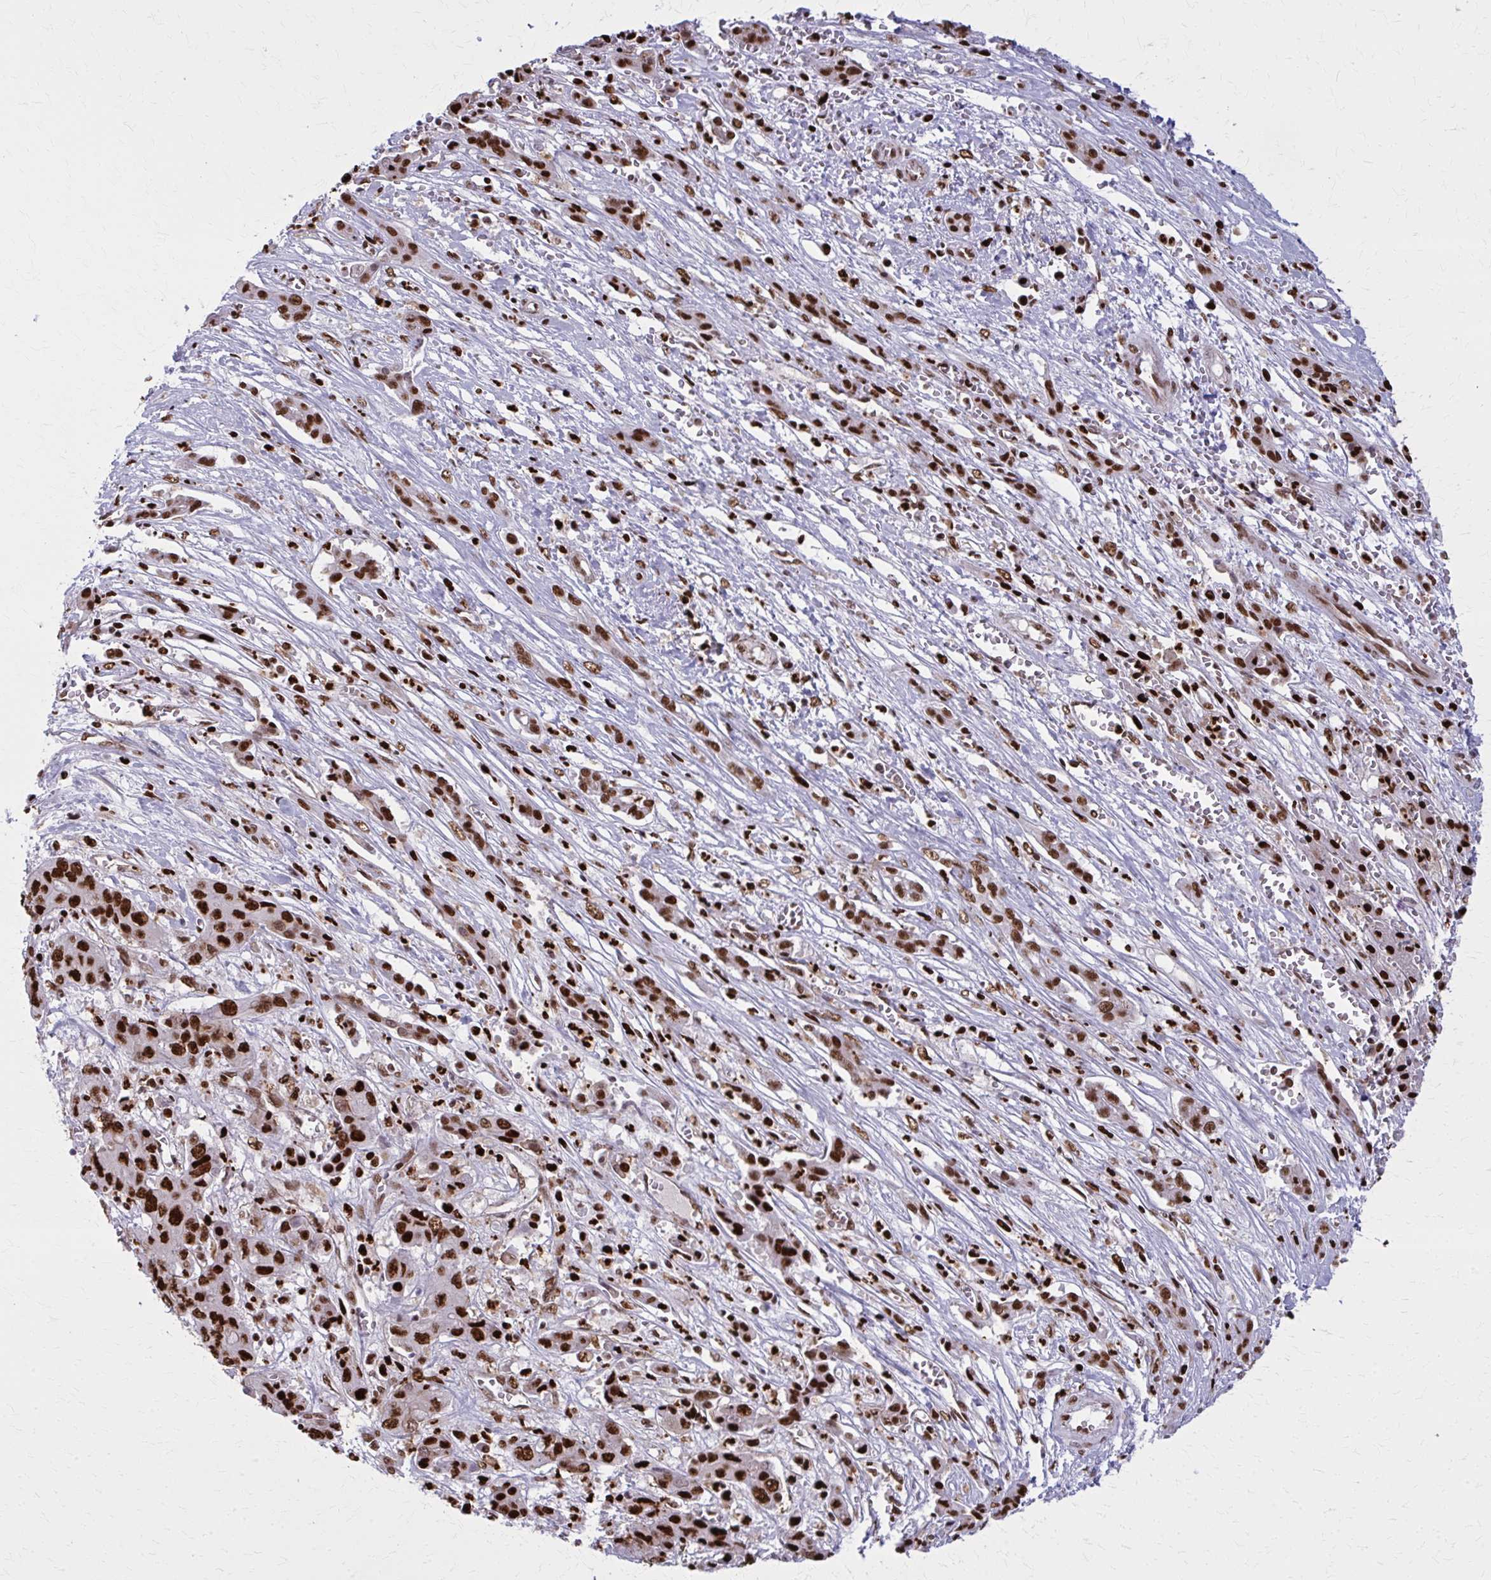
{"staining": {"intensity": "strong", "quantity": ">75%", "location": "nuclear"}, "tissue": "liver cancer", "cell_type": "Tumor cells", "image_type": "cancer", "snomed": [{"axis": "morphology", "description": "Cholangiocarcinoma"}, {"axis": "topography", "description": "Liver"}], "caption": "Tumor cells reveal strong nuclear expression in about >75% of cells in liver cholangiocarcinoma.", "gene": "ZNF559", "patient": {"sex": "male", "age": 67}}